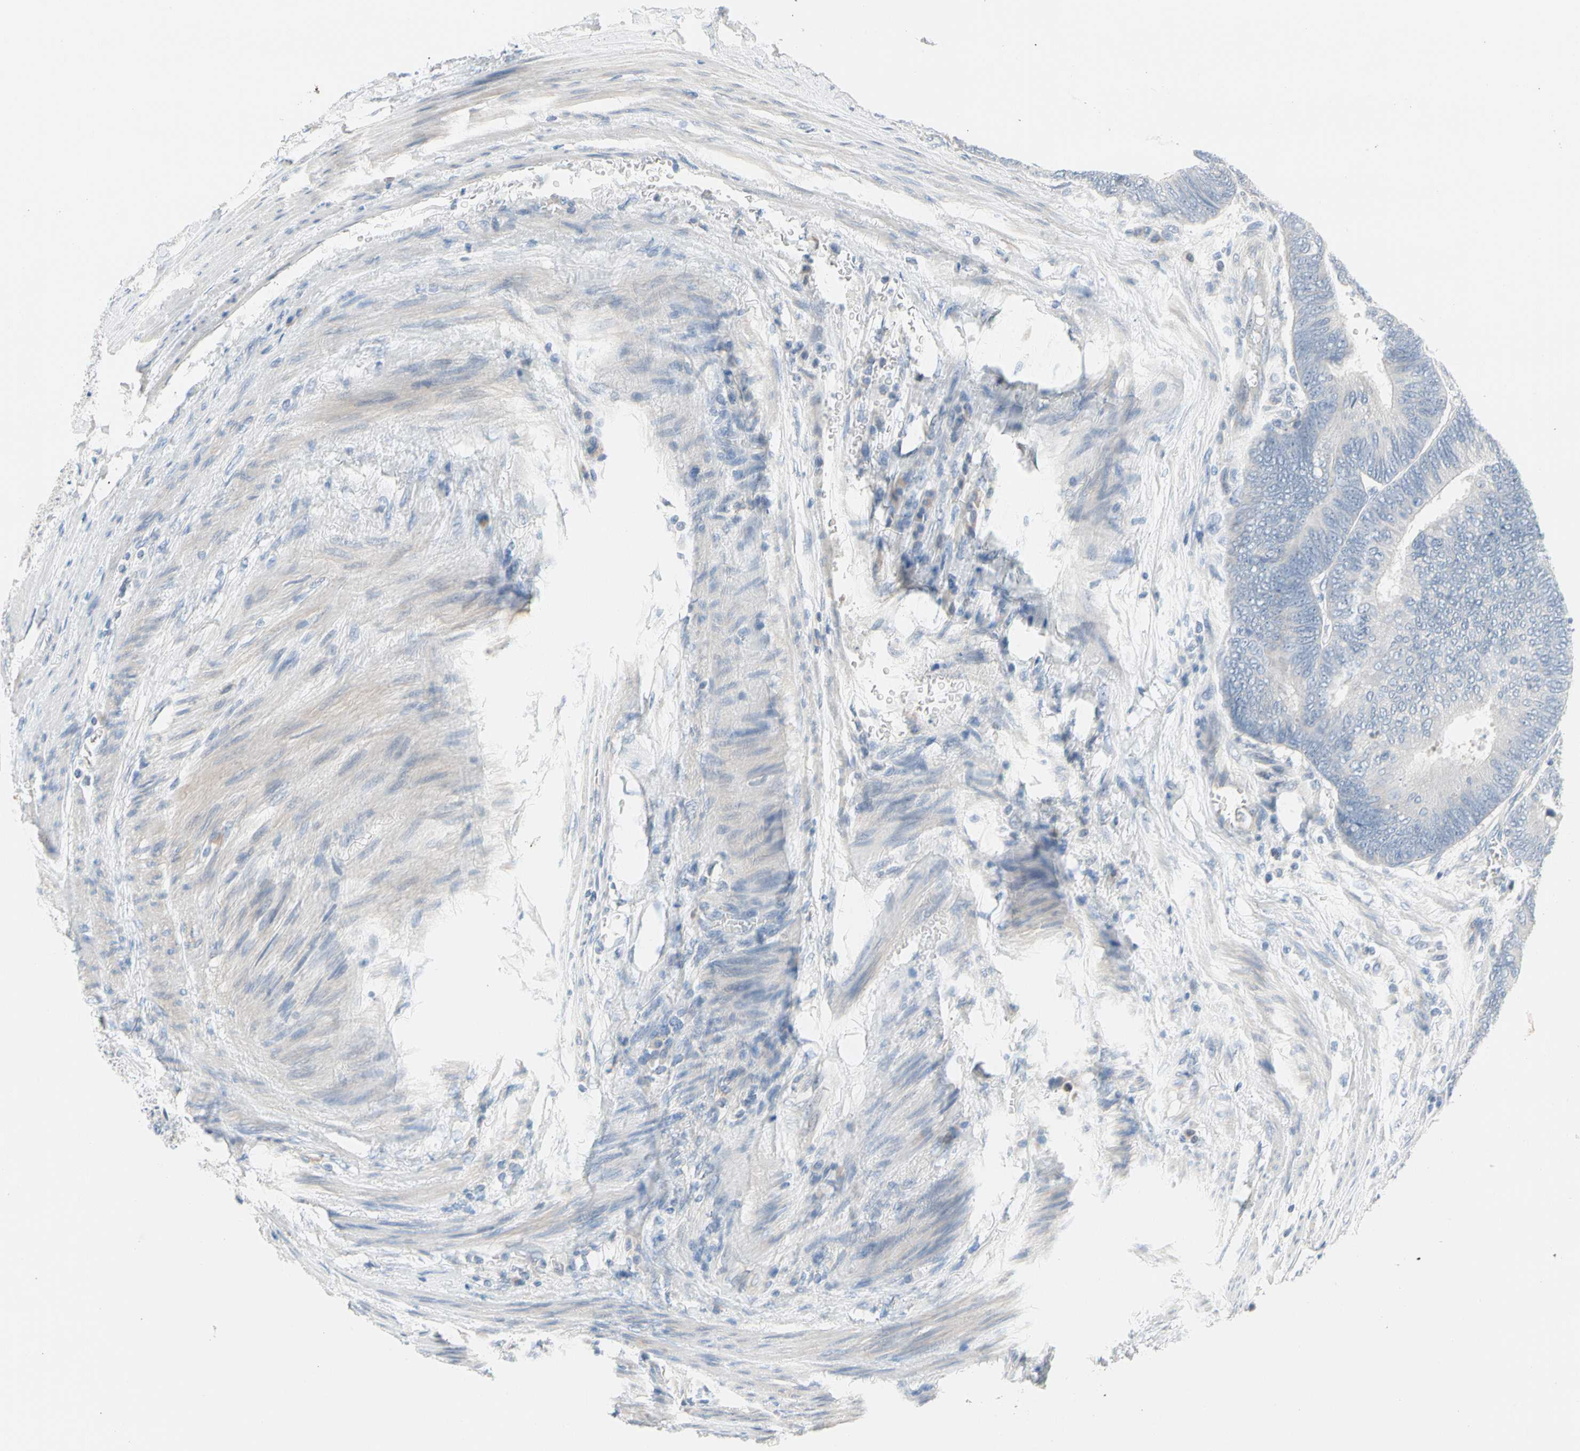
{"staining": {"intensity": "negative", "quantity": "none", "location": "none"}, "tissue": "colorectal cancer", "cell_type": "Tumor cells", "image_type": "cancer", "snomed": [{"axis": "morphology", "description": "Normal tissue, NOS"}, {"axis": "morphology", "description": "Adenocarcinoma, NOS"}, {"axis": "topography", "description": "Rectum"}, {"axis": "topography", "description": "Peripheral nerve tissue"}], "caption": "Immunohistochemistry image of neoplastic tissue: human colorectal adenocarcinoma stained with DAB reveals no significant protein expression in tumor cells.", "gene": "STK40", "patient": {"sex": "male", "age": 92}}